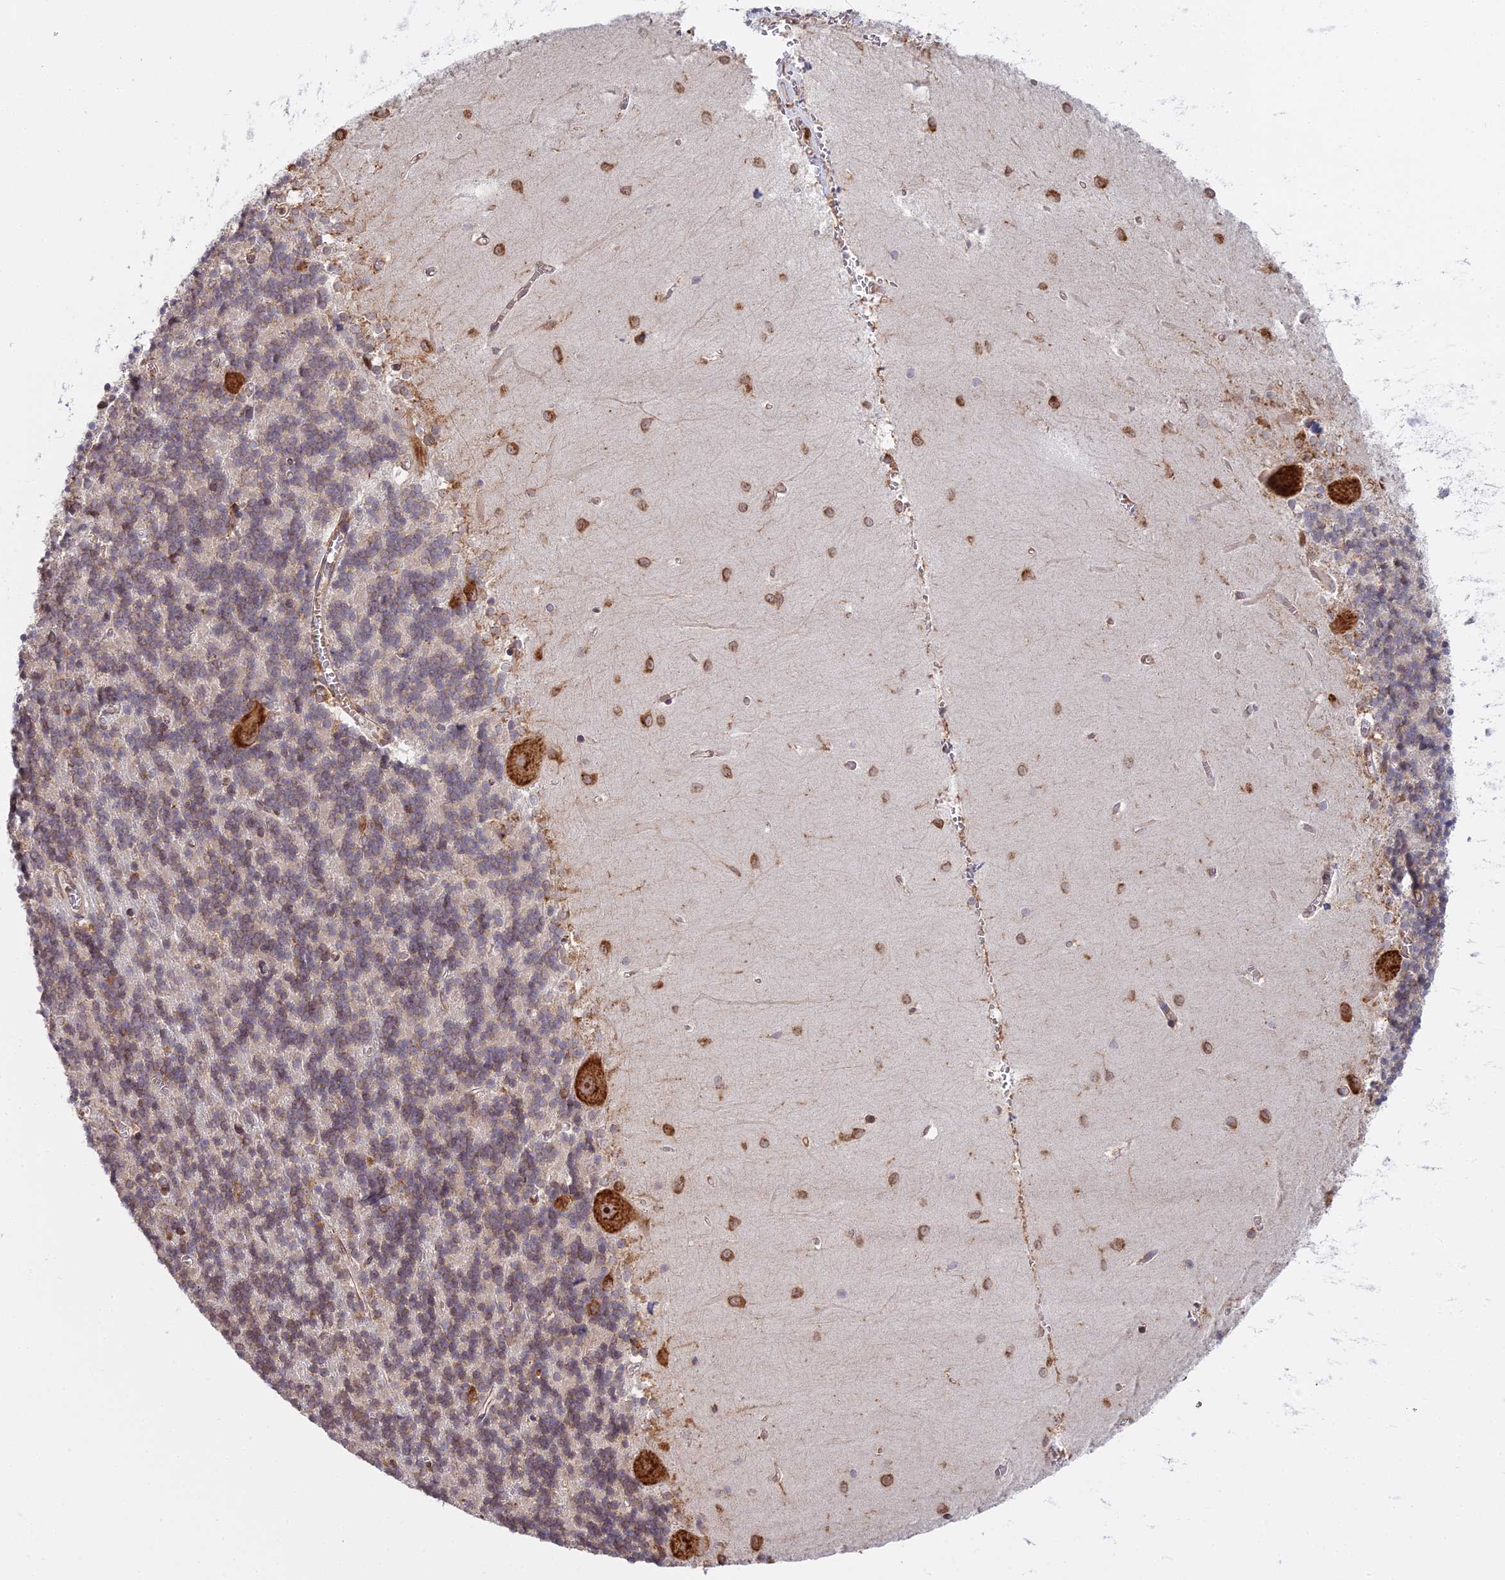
{"staining": {"intensity": "weak", "quantity": "25%-75%", "location": "cytoplasmic/membranous"}, "tissue": "cerebellum", "cell_type": "Cells in granular layer", "image_type": "normal", "snomed": [{"axis": "morphology", "description": "Normal tissue, NOS"}, {"axis": "topography", "description": "Cerebellum"}], "caption": "A high-resolution micrograph shows immunohistochemistry (IHC) staining of normal cerebellum, which exhibits weak cytoplasmic/membranous positivity in about 25%-75% of cells in granular layer.", "gene": "RPL26", "patient": {"sex": "male", "age": 37}}